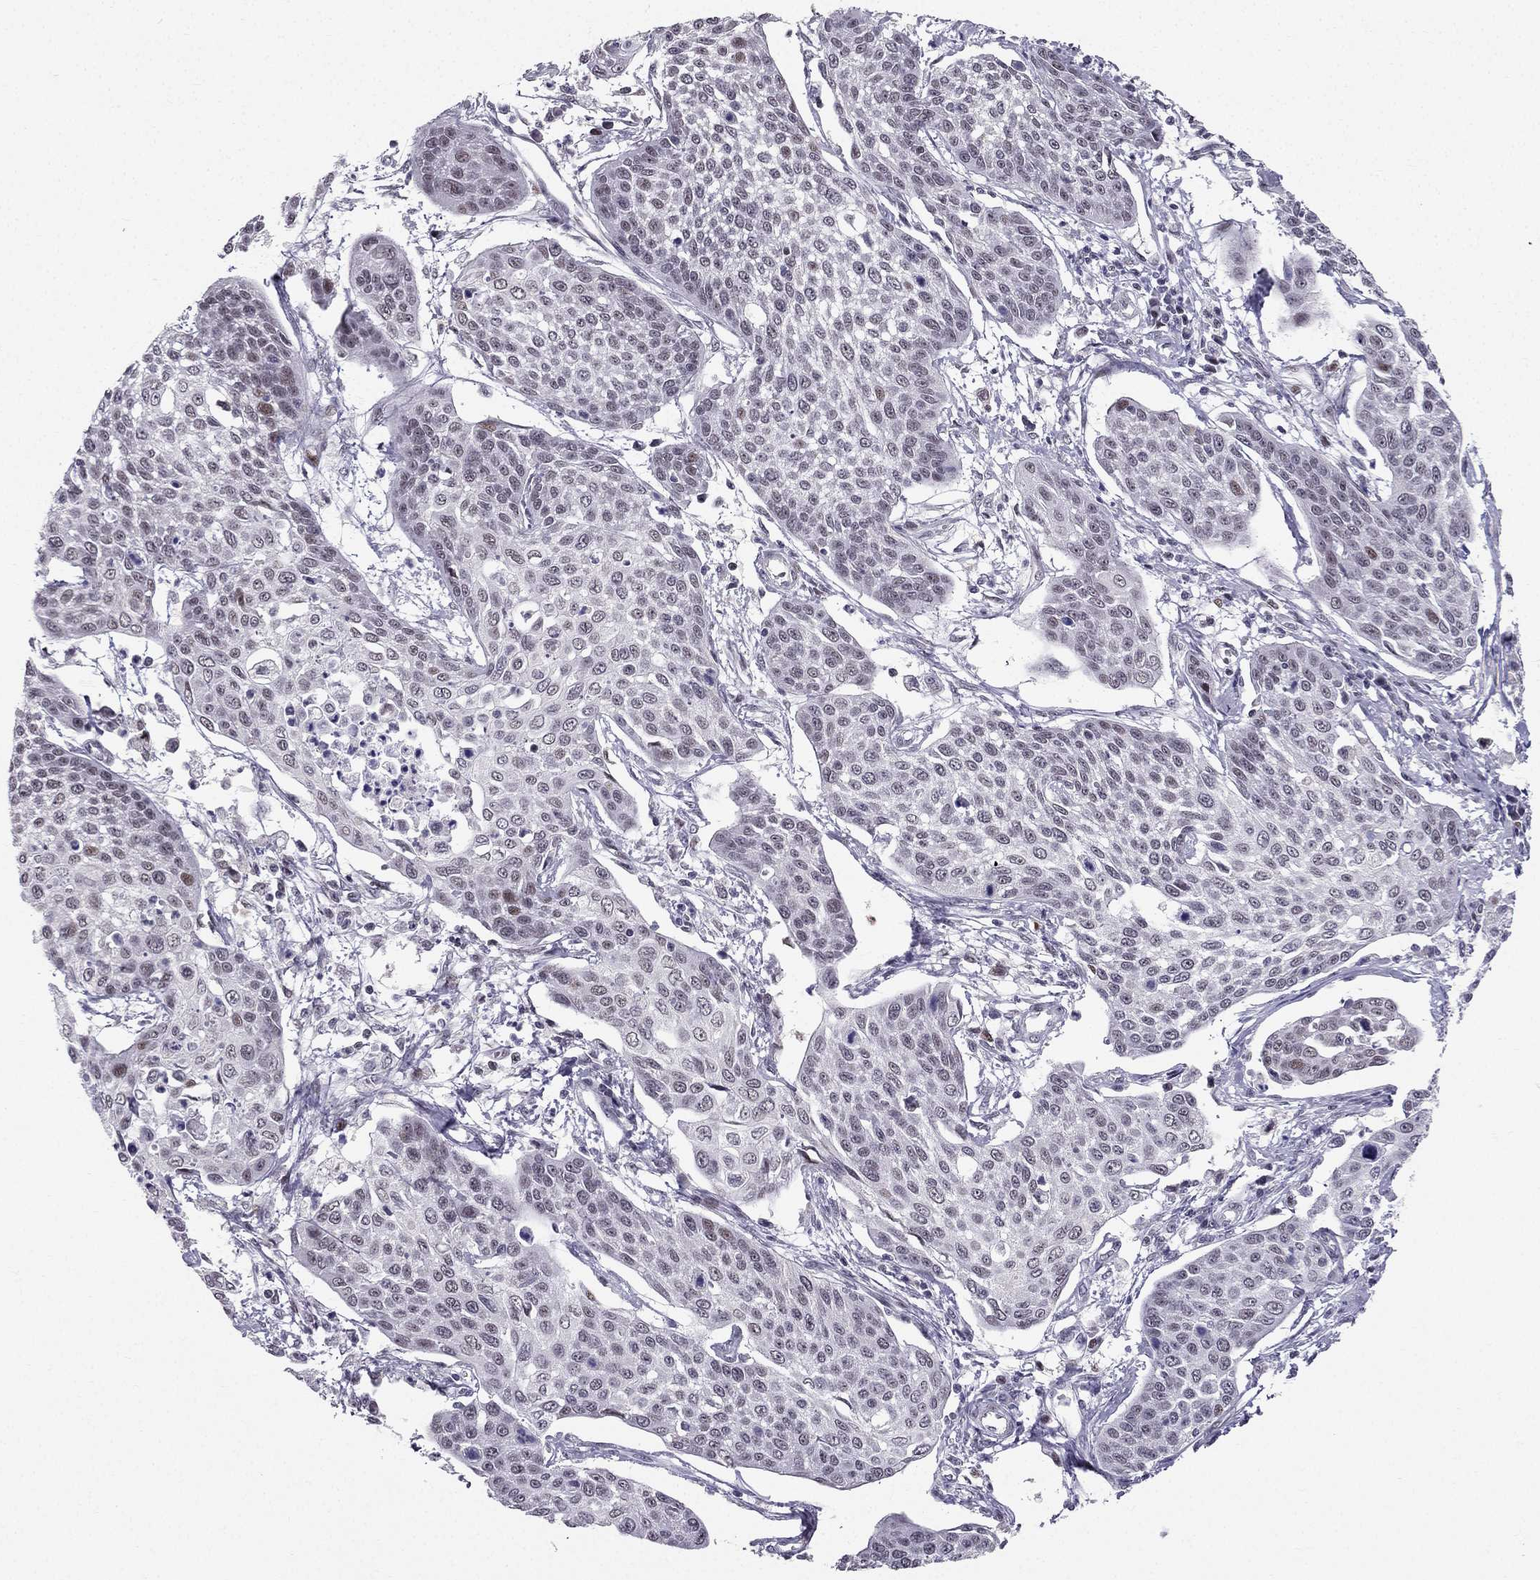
{"staining": {"intensity": "weak", "quantity": "<25%", "location": "nuclear"}, "tissue": "cervical cancer", "cell_type": "Tumor cells", "image_type": "cancer", "snomed": [{"axis": "morphology", "description": "Squamous cell carcinoma, NOS"}, {"axis": "topography", "description": "Cervix"}], "caption": "Immunohistochemistry (IHC) of cervical squamous cell carcinoma displays no positivity in tumor cells.", "gene": "RPRD2", "patient": {"sex": "female", "age": 34}}